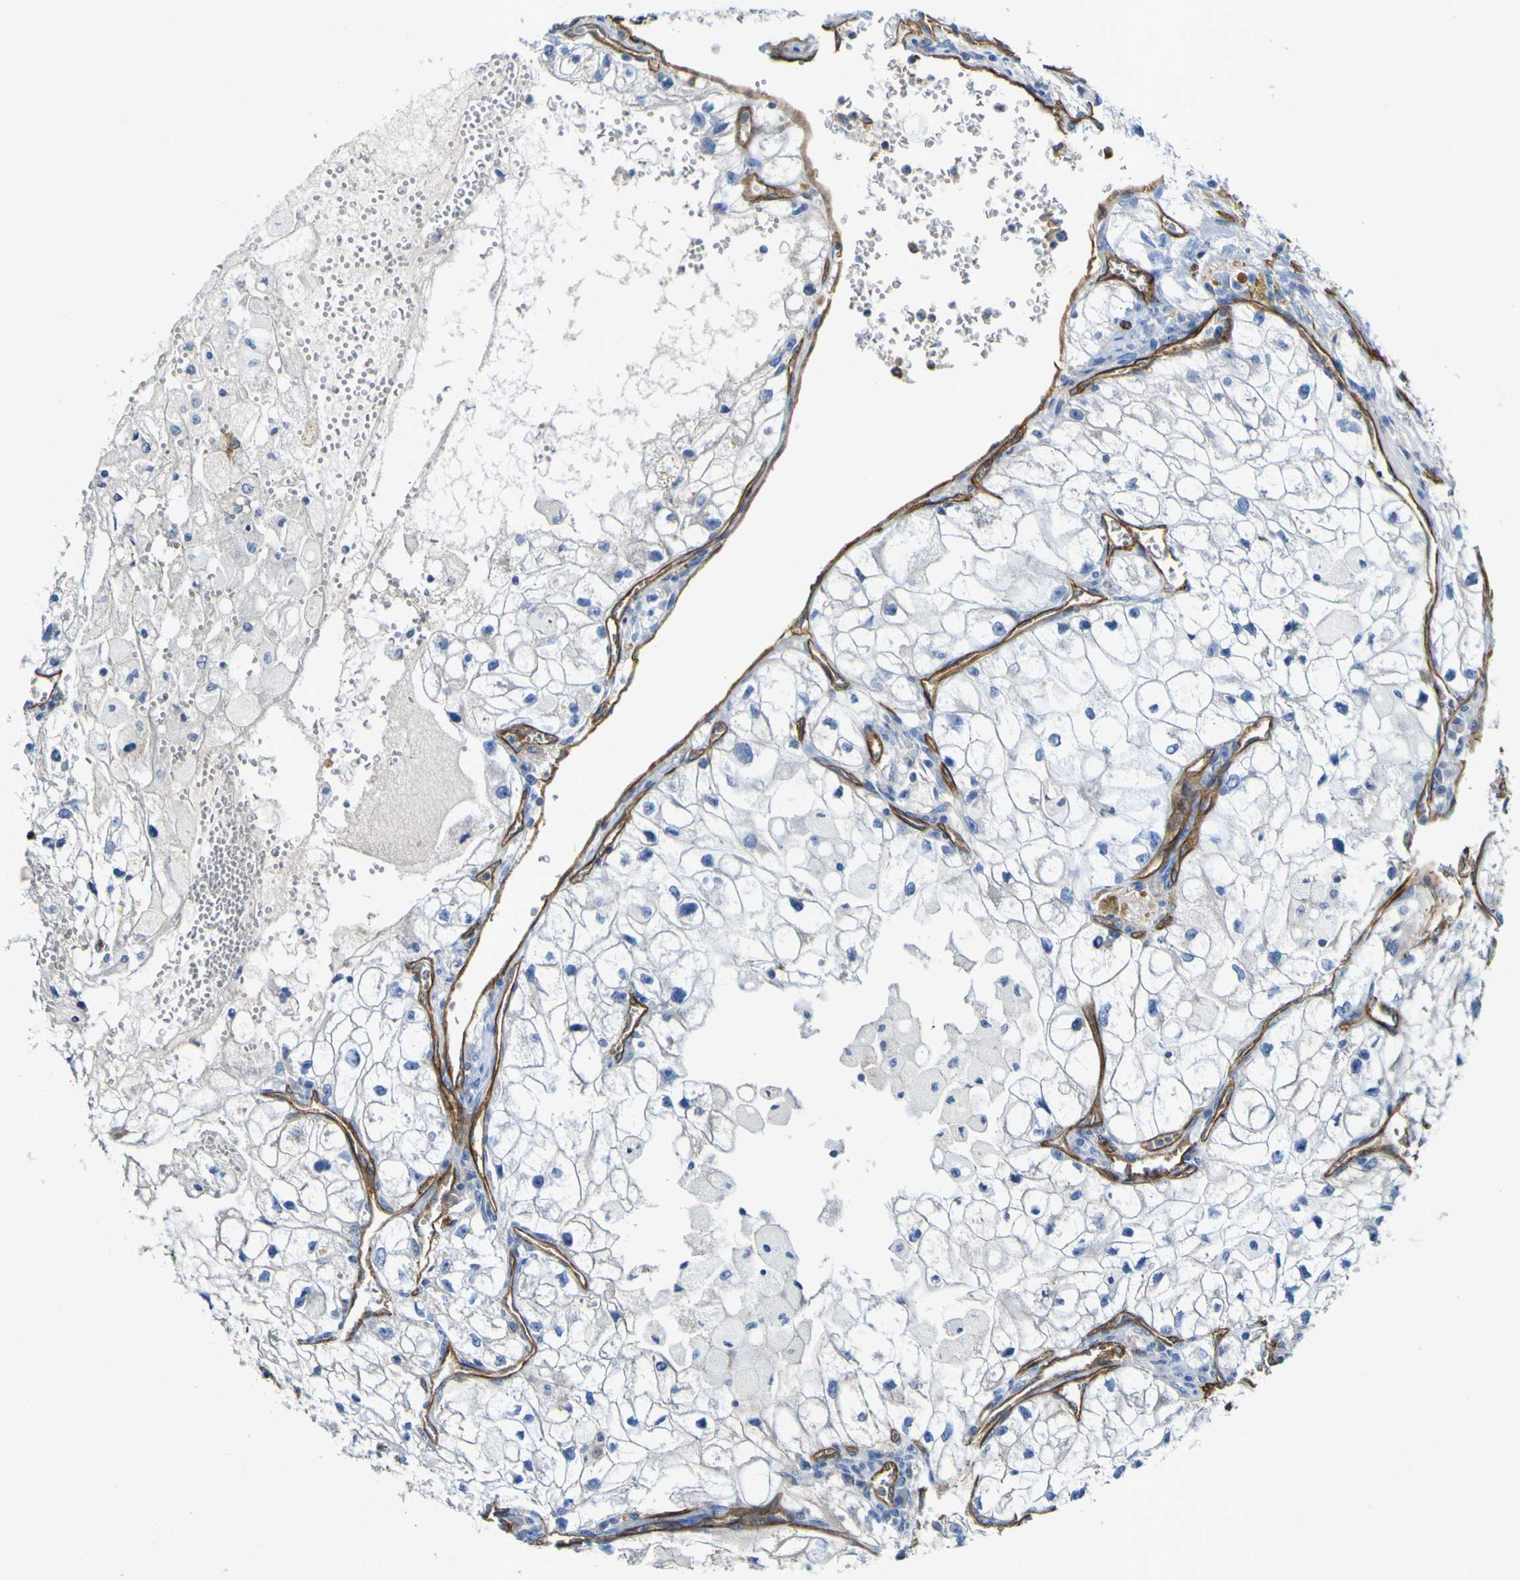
{"staining": {"intensity": "negative", "quantity": "none", "location": "none"}, "tissue": "renal cancer", "cell_type": "Tumor cells", "image_type": "cancer", "snomed": [{"axis": "morphology", "description": "Adenocarcinoma, NOS"}, {"axis": "topography", "description": "Kidney"}], "caption": "This image is of renal cancer (adenocarcinoma) stained with IHC to label a protein in brown with the nuclei are counter-stained blue. There is no expression in tumor cells. (Stains: DAB (3,3'-diaminobenzidine) immunohistochemistry (IHC) with hematoxylin counter stain, Microscopy: brightfield microscopy at high magnification).", "gene": "CD93", "patient": {"sex": "female", "age": 70}}